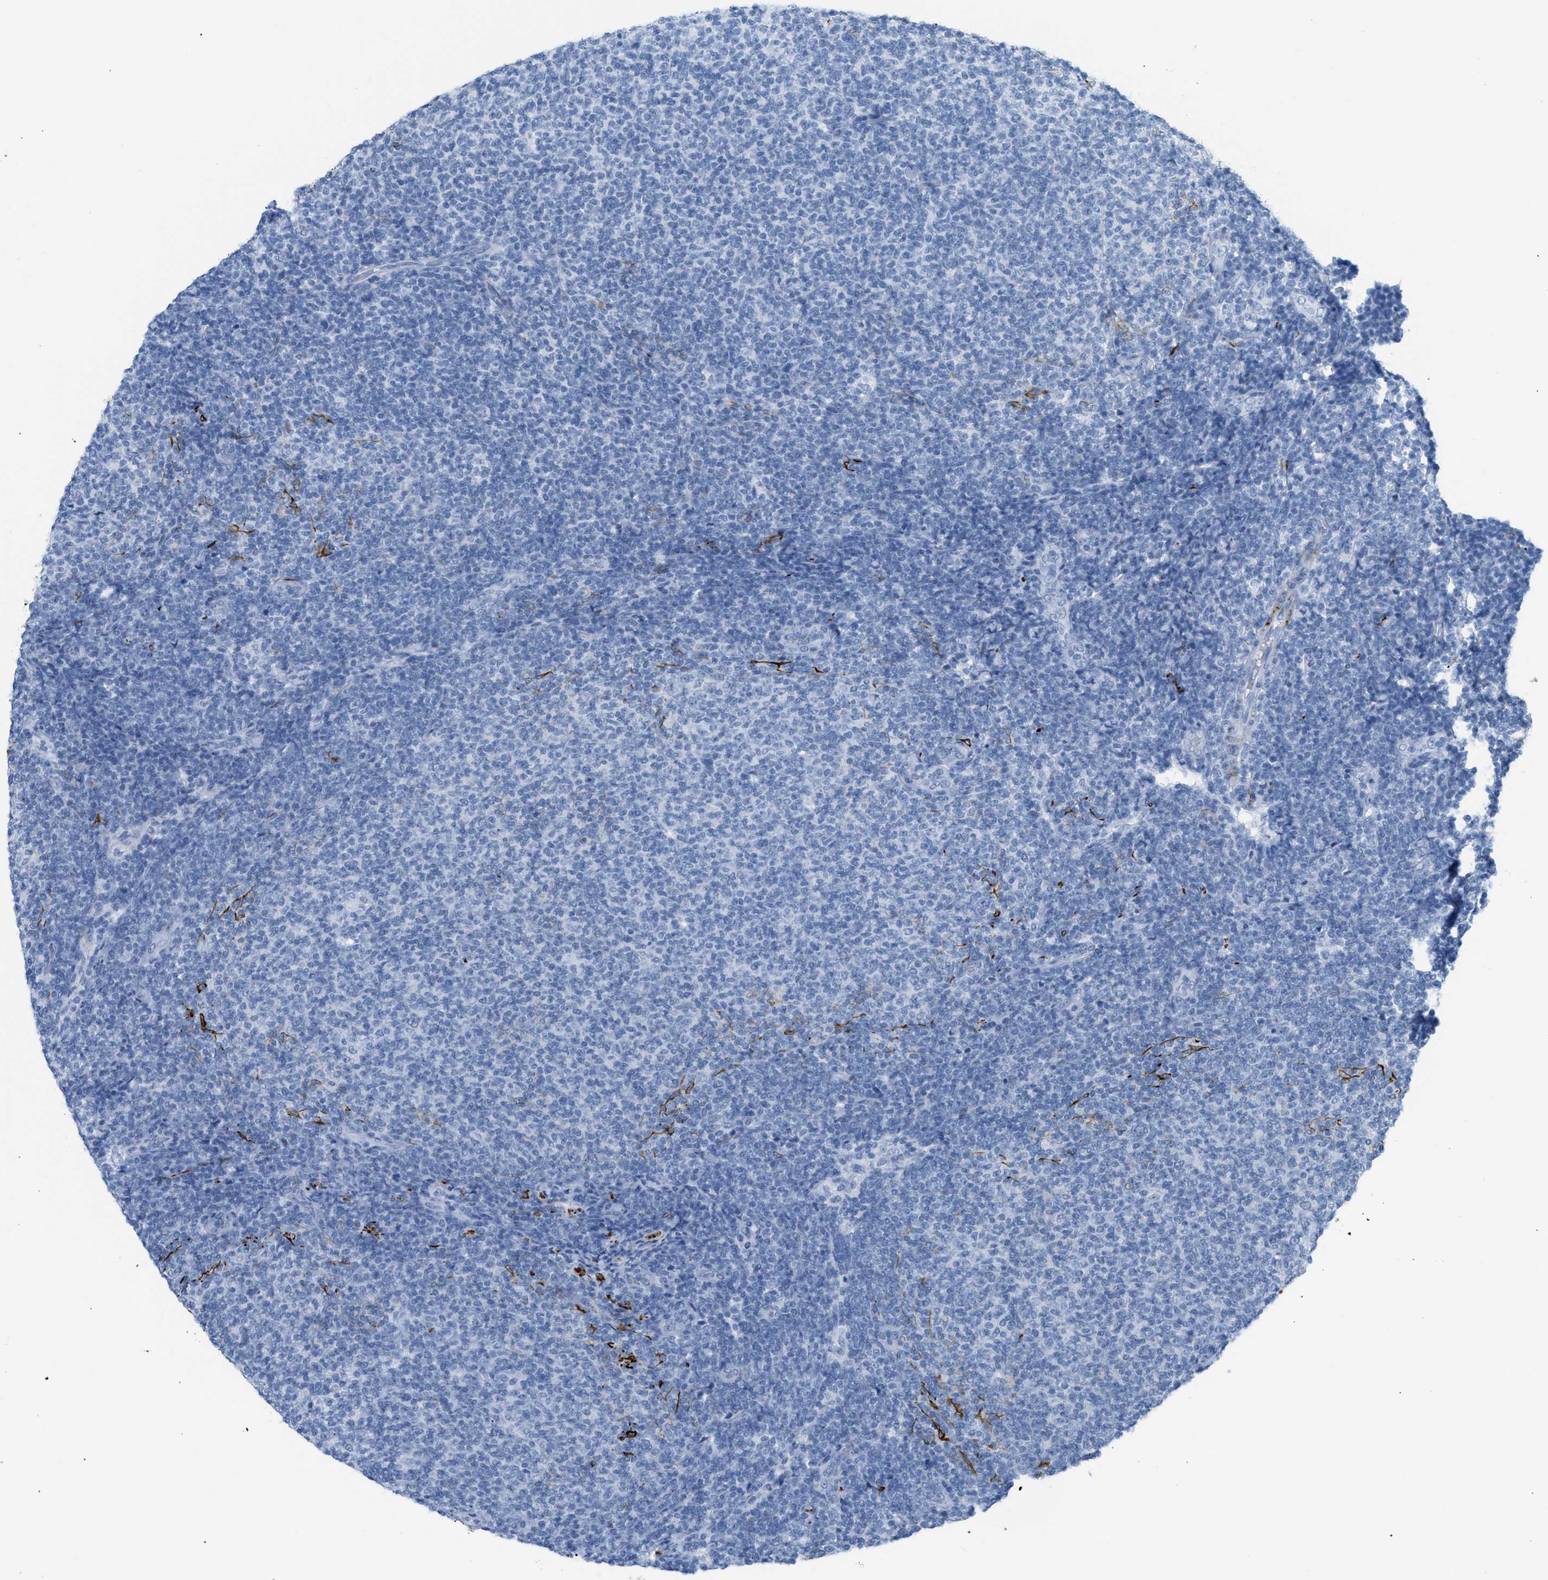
{"staining": {"intensity": "negative", "quantity": "none", "location": "none"}, "tissue": "lymphoma", "cell_type": "Tumor cells", "image_type": "cancer", "snomed": [{"axis": "morphology", "description": "Malignant lymphoma, non-Hodgkin's type, Low grade"}, {"axis": "topography", "description": "Lymph node"}], "caption": "Protein analysis of low-grade malignant lymphoma, non-Hodgkin's type reveals no significant positivity in tumor cells.", "gene": "DES", "patient": {"sex": "male", "age": 66}}